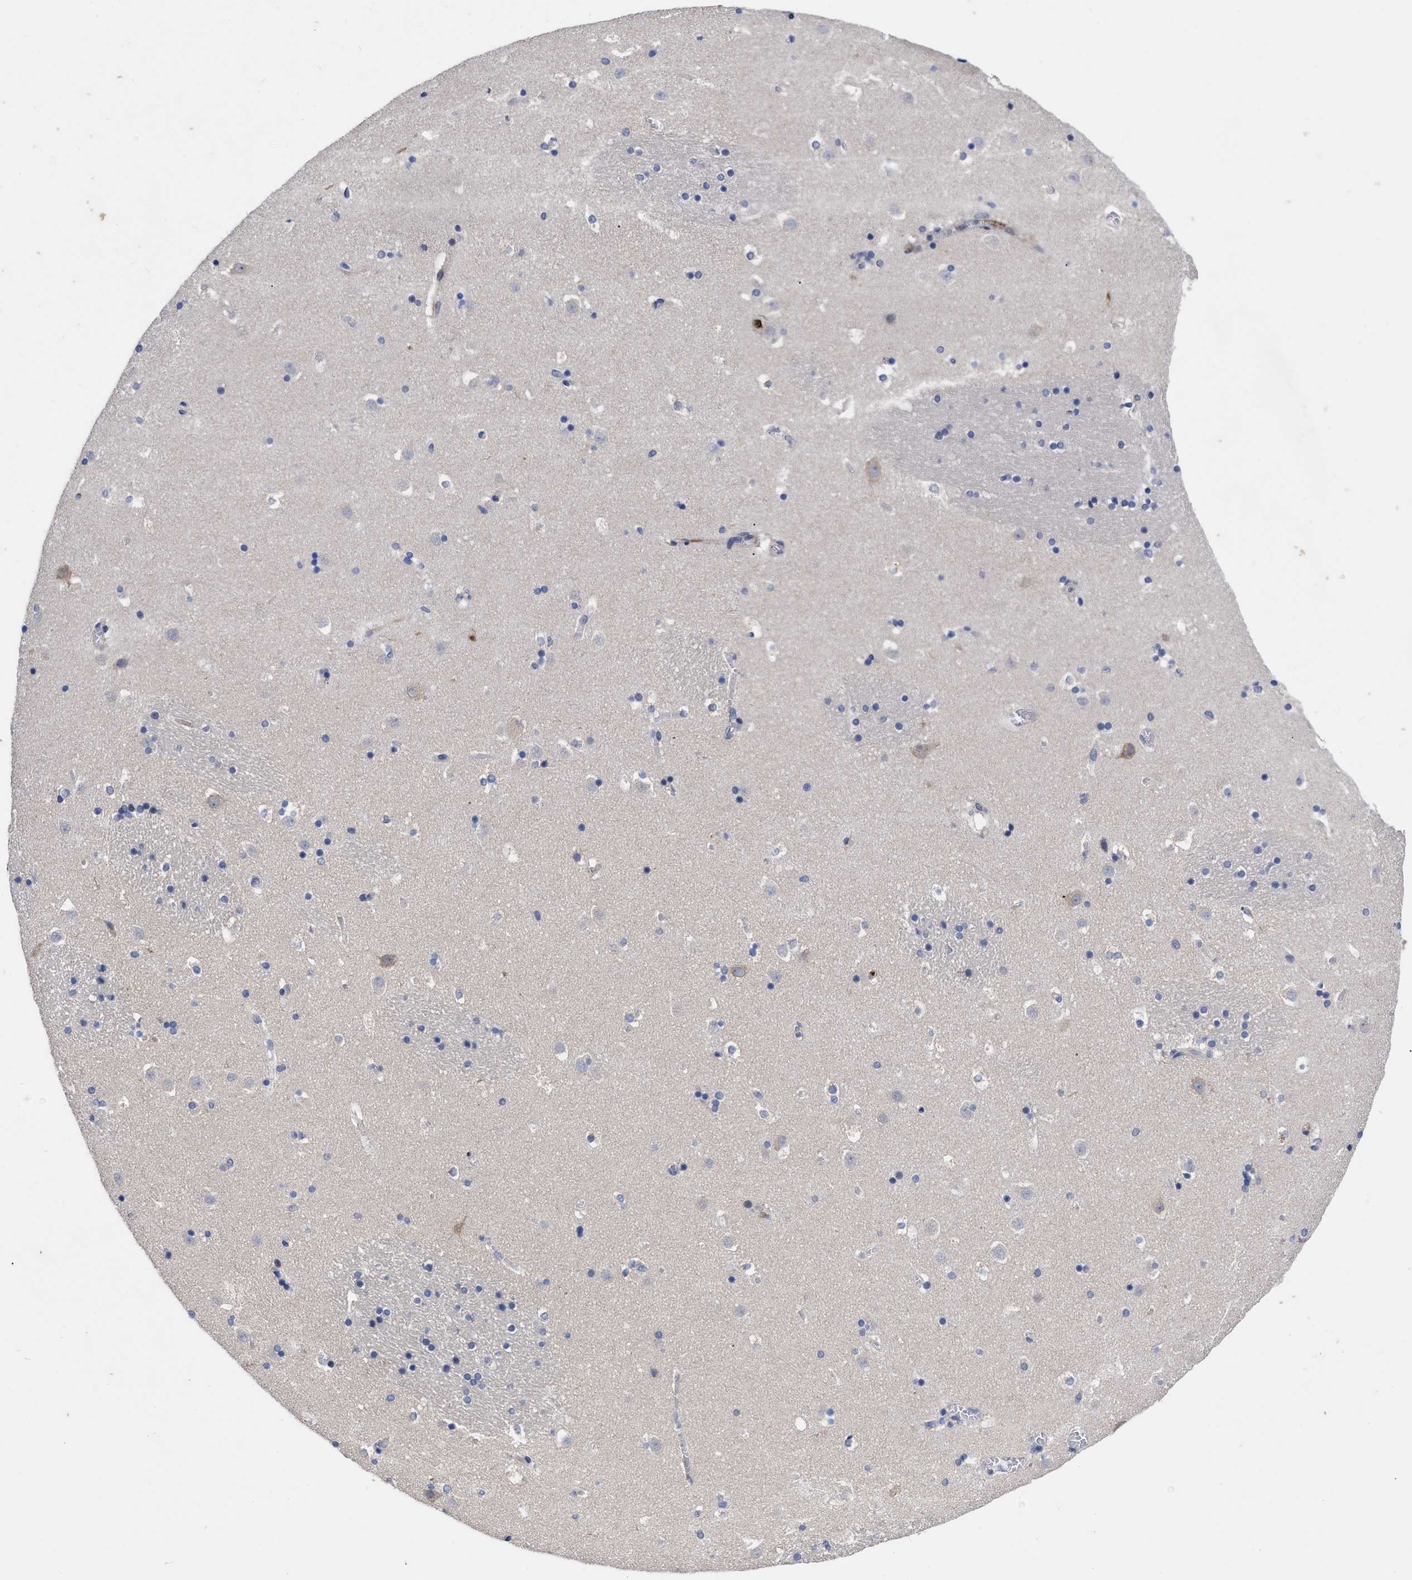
{"staining": {"intensity": "negative", "quantity": "none", "location": "none"}, "tissue": "caudate", "cell_type": "Glial cells", "image_type": "normal", "snomed": [{"axis": "morphology", "description": "Normal tissue, NOS"}, {"axis": "topography", "description": "Lateral ventricle wall"}], "caption": "There is no significant expression in glial cells of caudate.", "gene": "CCN5", "patient": {"sex": "male", "age": 45}}